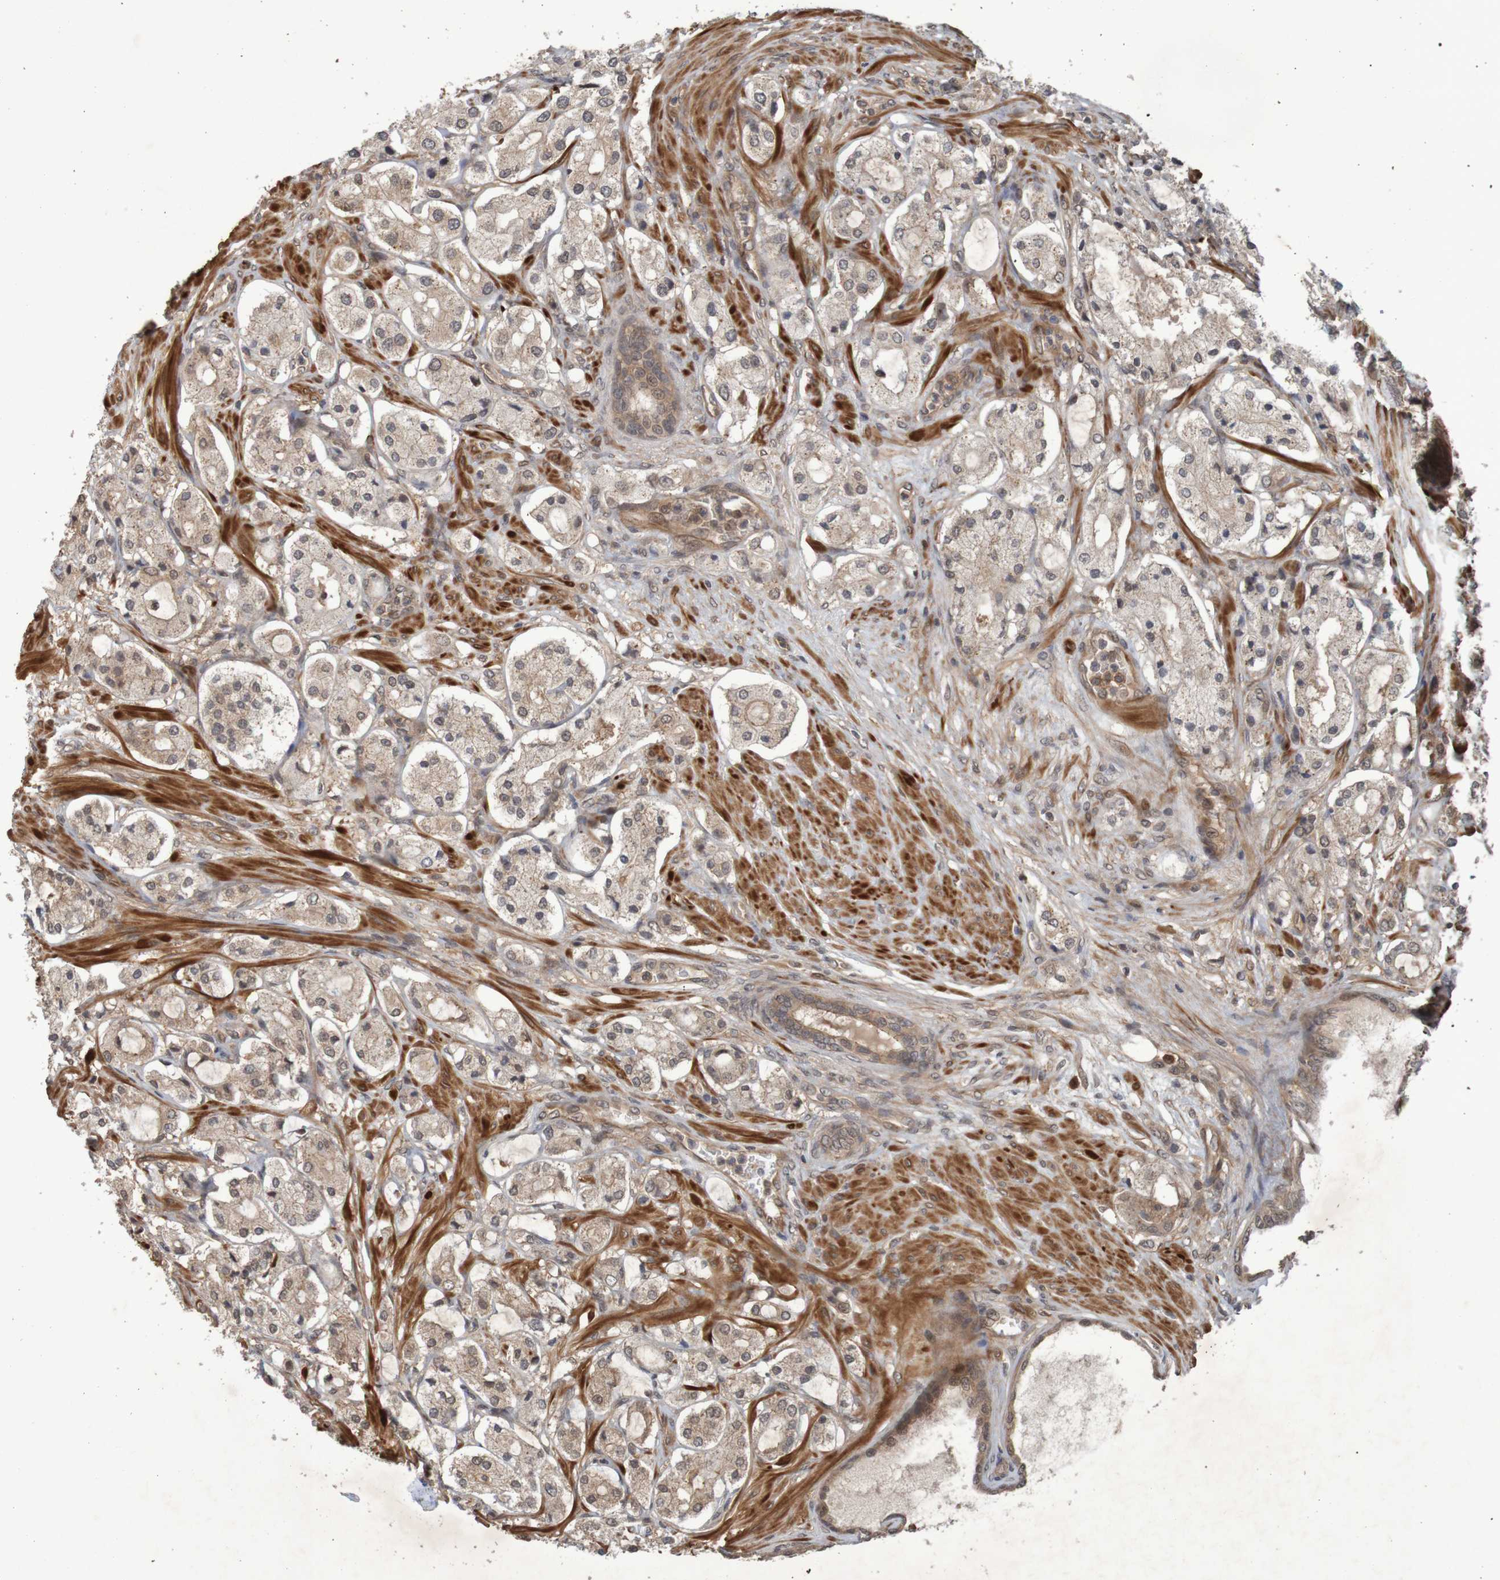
{"staining": {"intensity": "weak", "quantity": ">75%", "location": "cytoplasmic/membranous"}, "tissue": "prostate cancer", "cell_type": "Tumor cells", "image_type": "cancer", "snomed": [{"axis": "morphology", "description": "Adenocarcinoma, High grade"}, {"axis": "topography", "description": "Prostate"}], "caption": "Approximately >75% of tumor cells in high-grade adenocarcinoma (prostate) show weak cytoplasmic/membranous protein expression as visualized by brown immunohistochemical staining.", "gene": "ARHGEF11", "patient": {"sex": "male", "age": 65}}